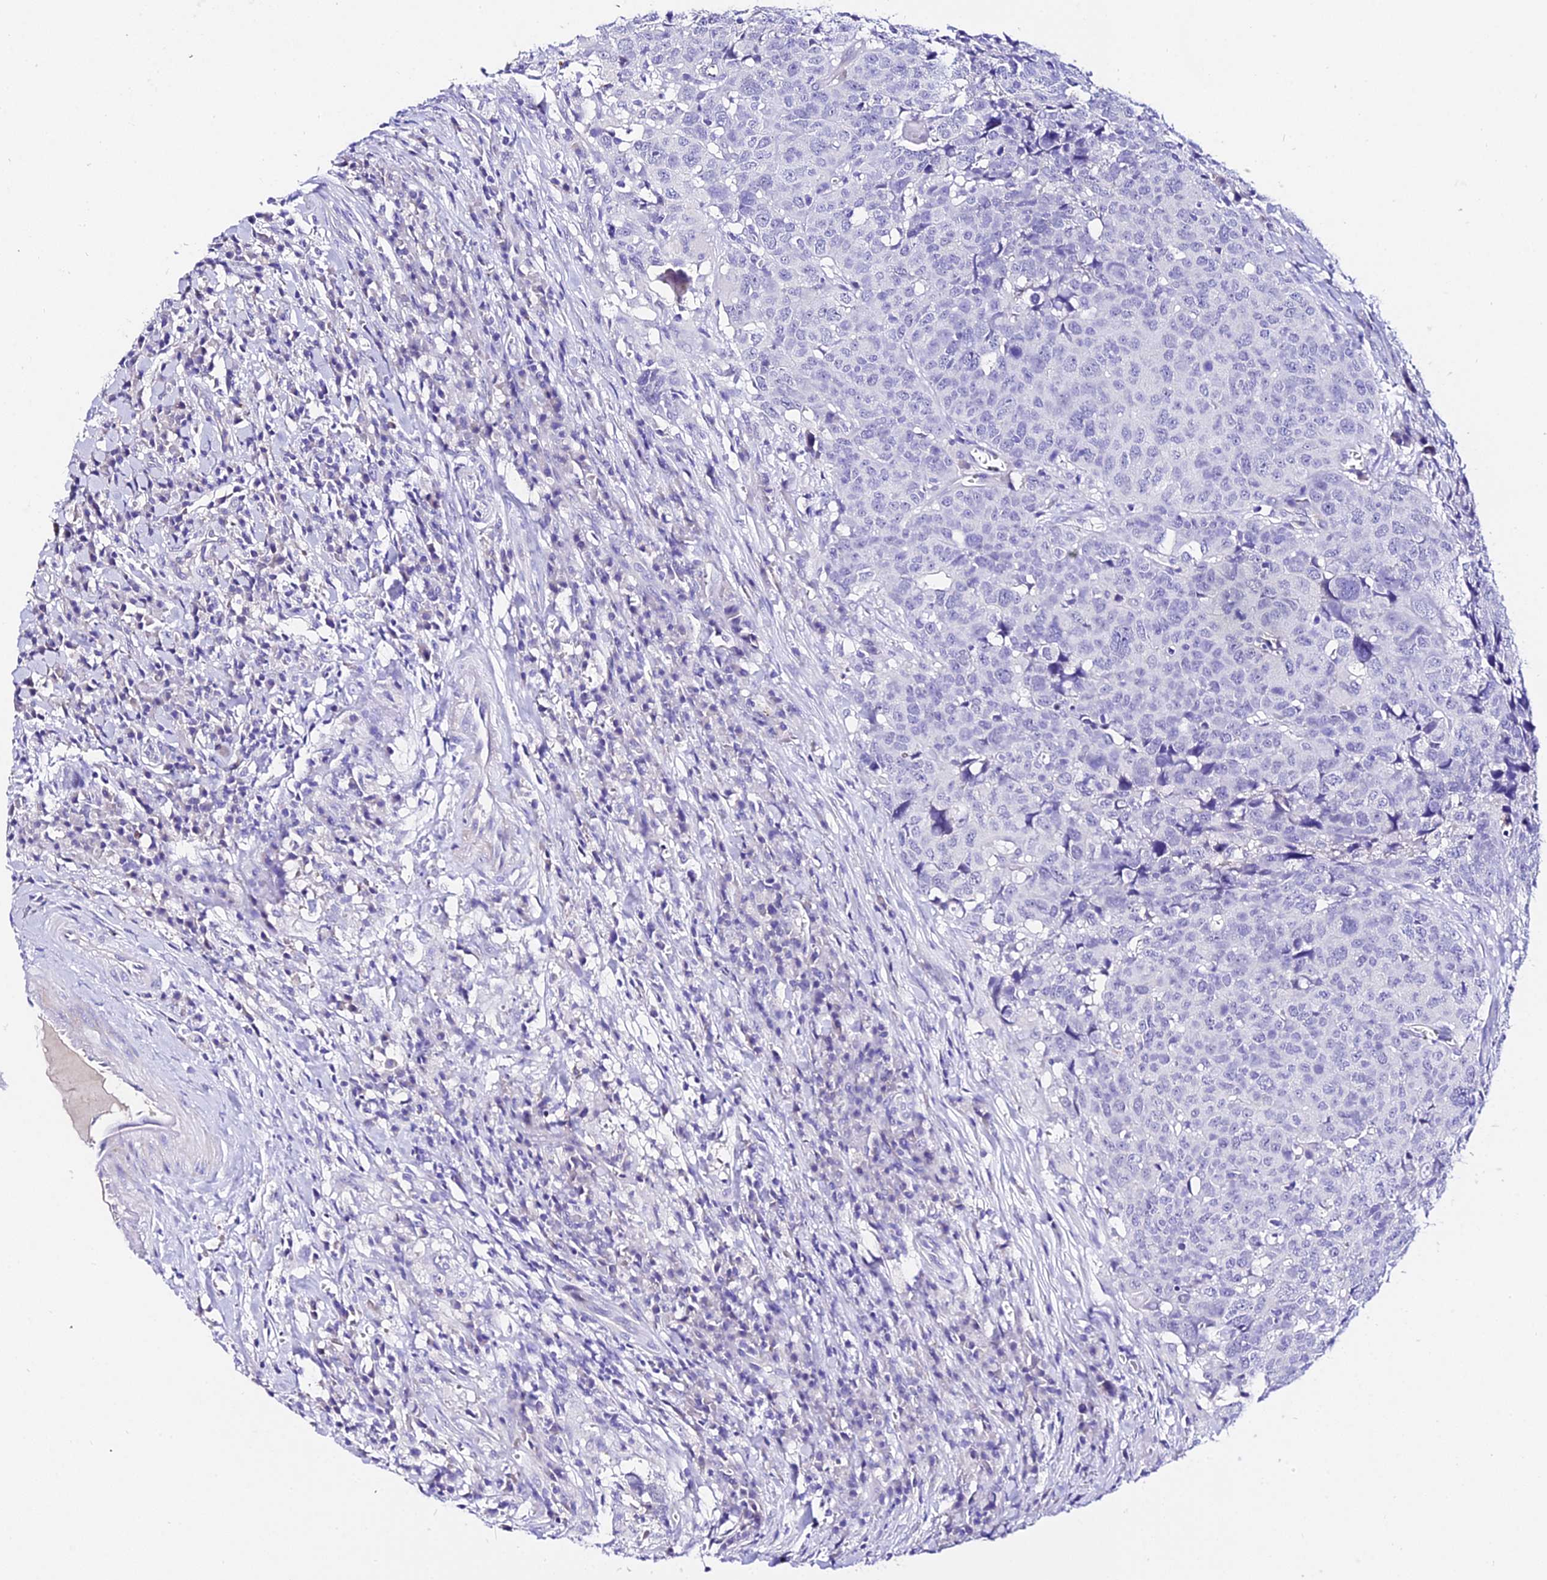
{"staining": {"intensity": "negative", "quantity": "none", "location": "none"}, "tissue": "head and neck cancer", "cell_type": "Tumor cells", "image_type": "cancer", "snomed": [{"axis": "morphology", "description": "Squamous cell carcinoma, NOS"}, {"axis": "topography", "description": "Head-Neck"}], "caption": "The IHC image has no significant positivity in tumor cells of head and neck cancer (squamous cell carcinoma) tissue.", "gene": "DEFB106A", "patient": {"sex": "male", "age": 66}}